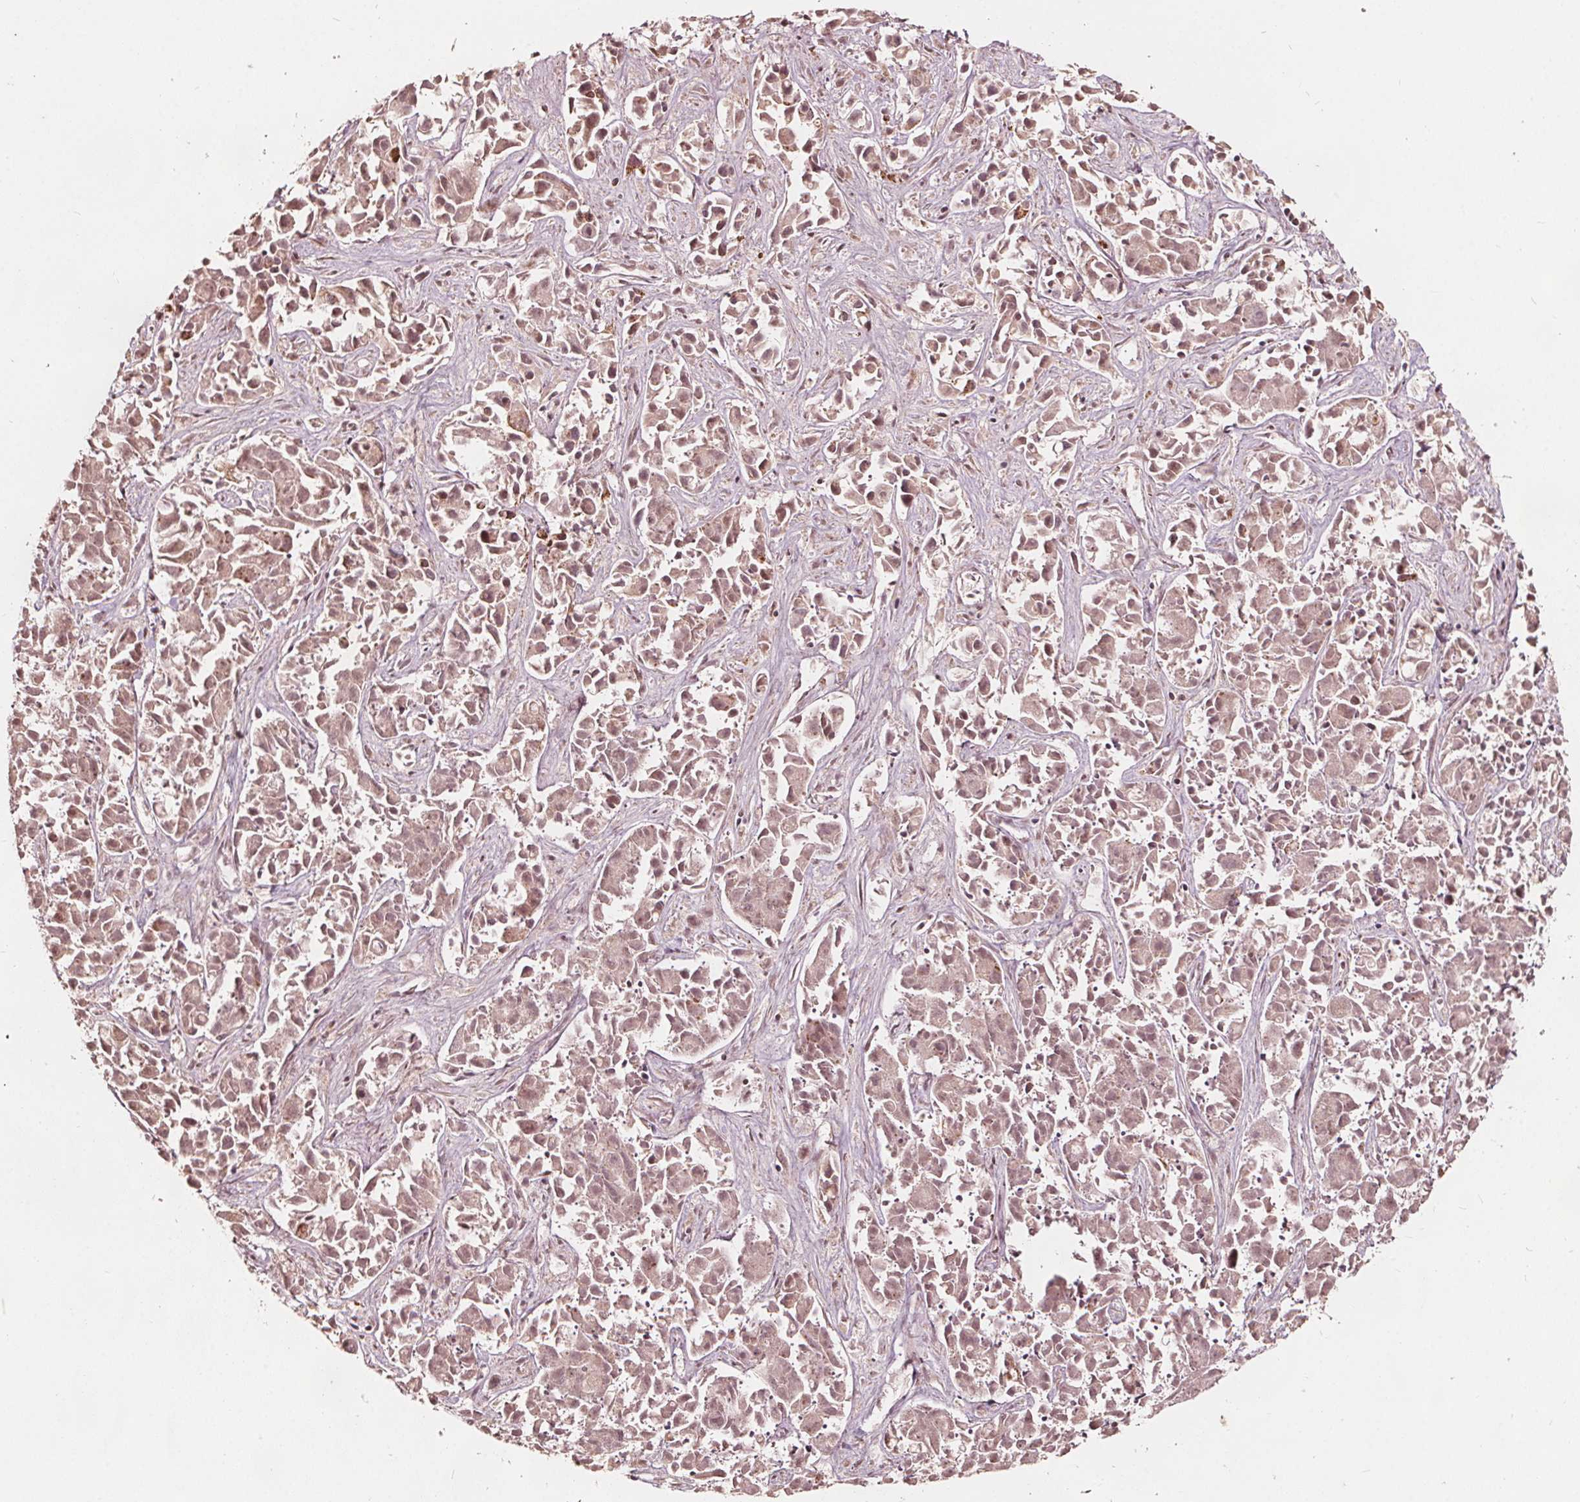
{"staining": {"intensity": "moderate", "quantity": ">75%", "location": "cytoplasmic/membranous"}, "tissue": "liver cancer", "cell_type": "Tumor cells", "image_type": "cancer", "snomed": [{"axis": "morphology", "description": "Cholangiocarcinoma"}, {"axis": "topography", "description": "Liver"}], "caption": "Immunohistochemistry image of human liver cancer (cholangiocarcinoma) stained for a protein (brown), which reveals medium levels of moderate cytoplasmic/membranous expression in approximately >75% of tumor cells.", "gene": "AIP", "patient": {"sex": "female", "age": 81}}